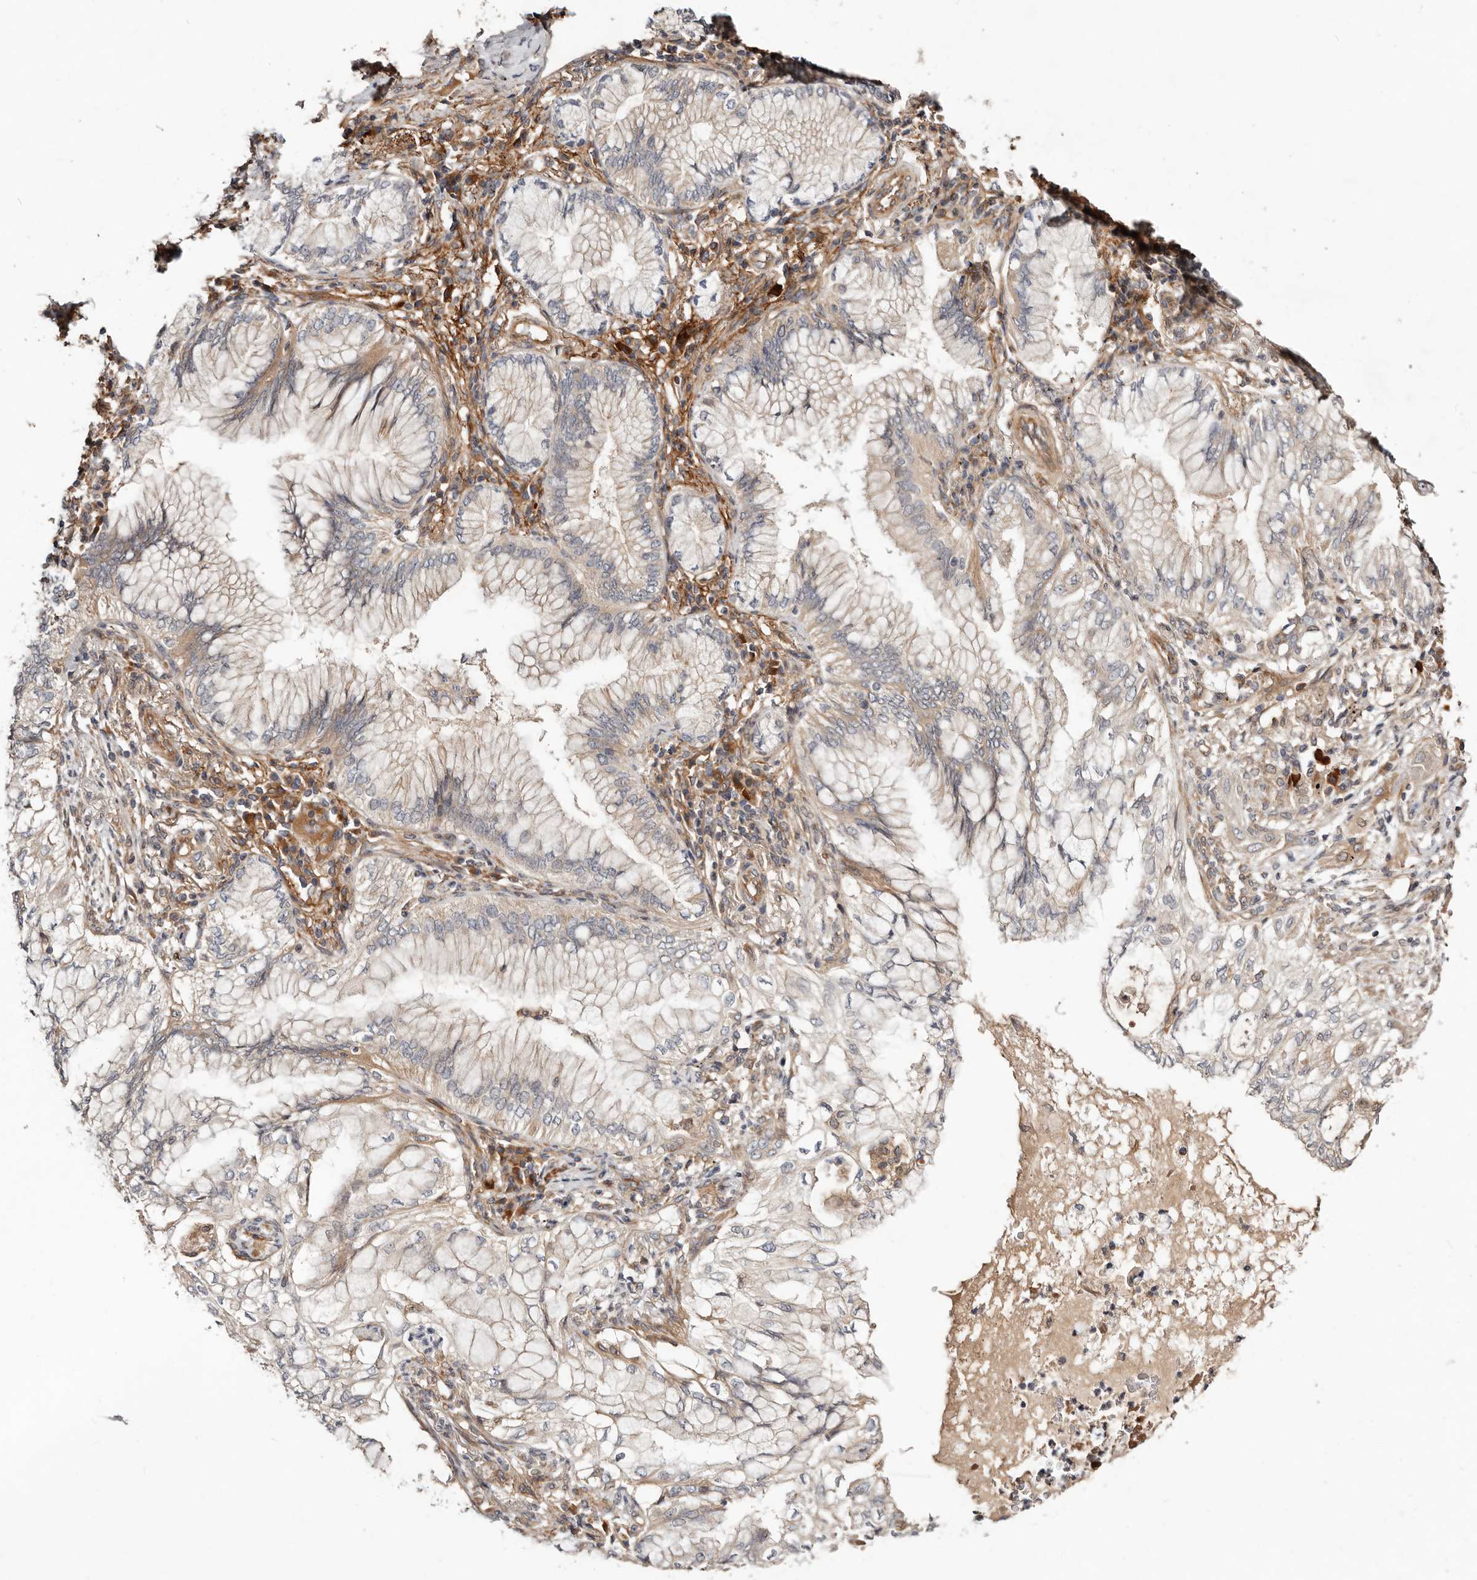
{"staining": {"intensity": "moderate", "quantity": "<25%", "location": "cytoplasmic/membranous"}, "tissue": "lung cancer", "cell_type": "Tumor cells", "image_type": "cancer", "snomed": [{"axis": "morphology", "description": "Adenocarcinoma, NOS"}, {"axis": "topography", "description": "Lung"}], "caption": "Protein analysis of adenocarcinoma (lung) tissue exhibits moderate cytoplasmic/membranous staining in approximately <25% of tumor cells.", "gene": "MACF1", "patient": {"sex": "female", "age": 70}}